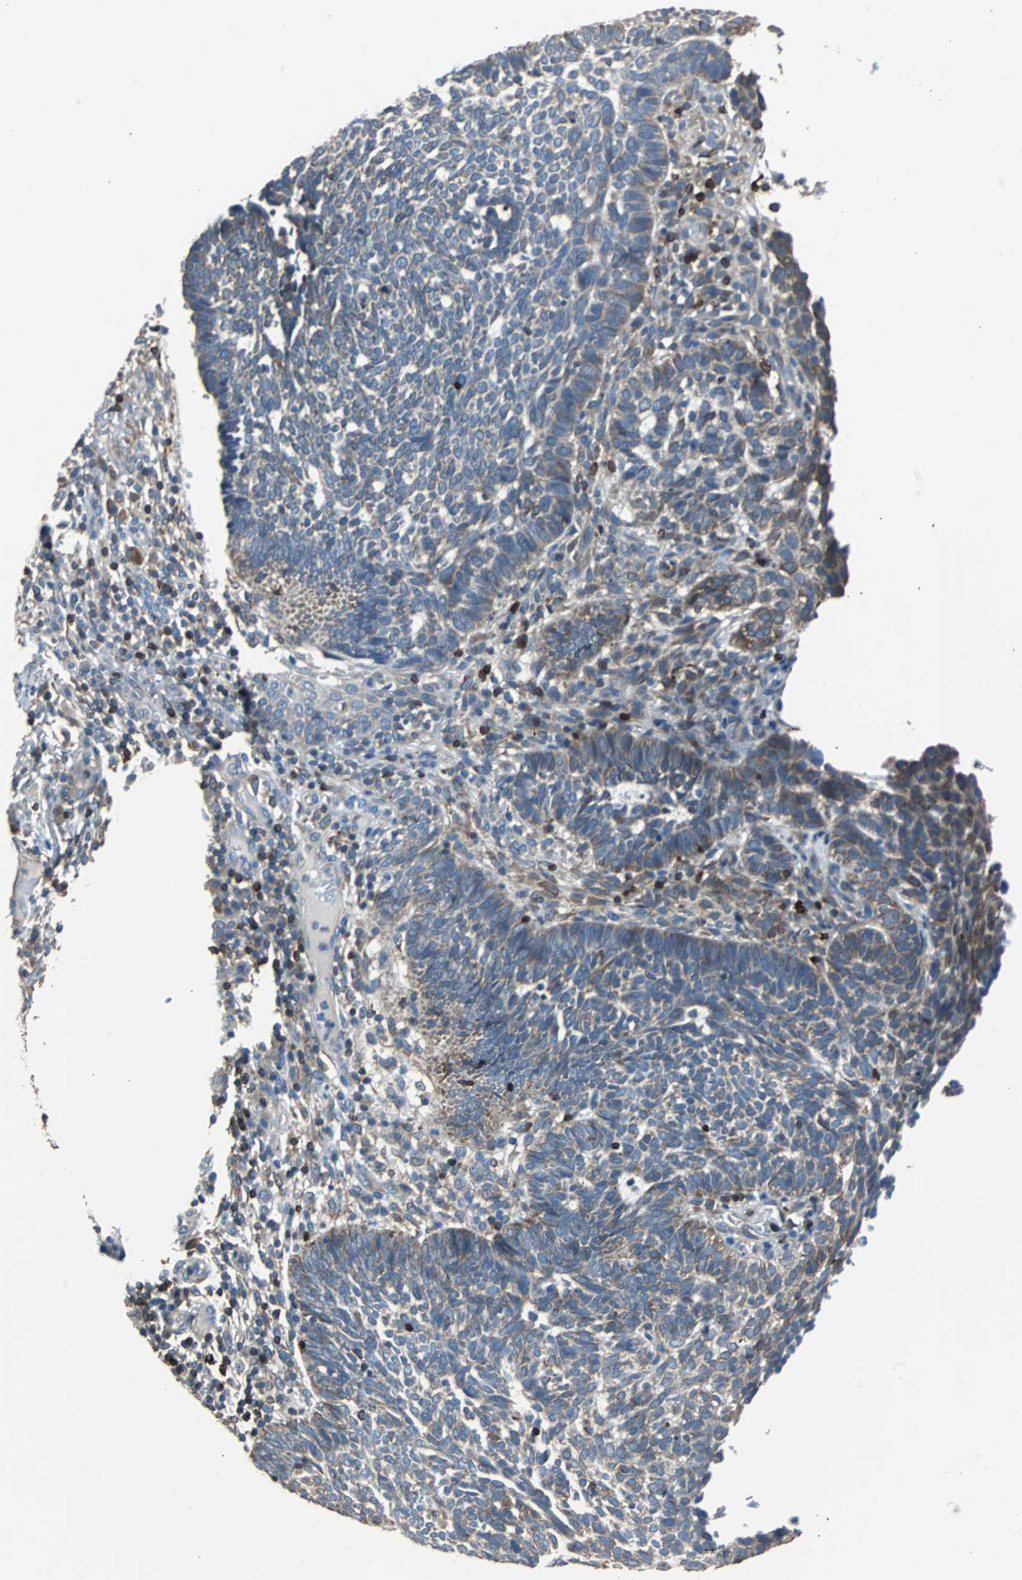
{"staining": {"intensity": "moderate", "quantity": "25%-75%", "location": "cytoplasmic/membranous"}, "tissue": "skin cancer", "cell_type": "Tumor cells", "image_type": "cancer", "snomed": [{"axis": "morphology", "description": "Normal tissue, NOS"}, {"axis": "morphology", "description": "Basal cell carcinoma"}, {"axis": "topography", "description": "Skin"}], "caption": "Immunohistochemical staining of skin cancer reveals moderate cytoplasmic/membranous protein expression in approximately 25%-75% of tumor cells.", "gene": "PBXIP1", "patient": {"sex": "male", "age": 87}}